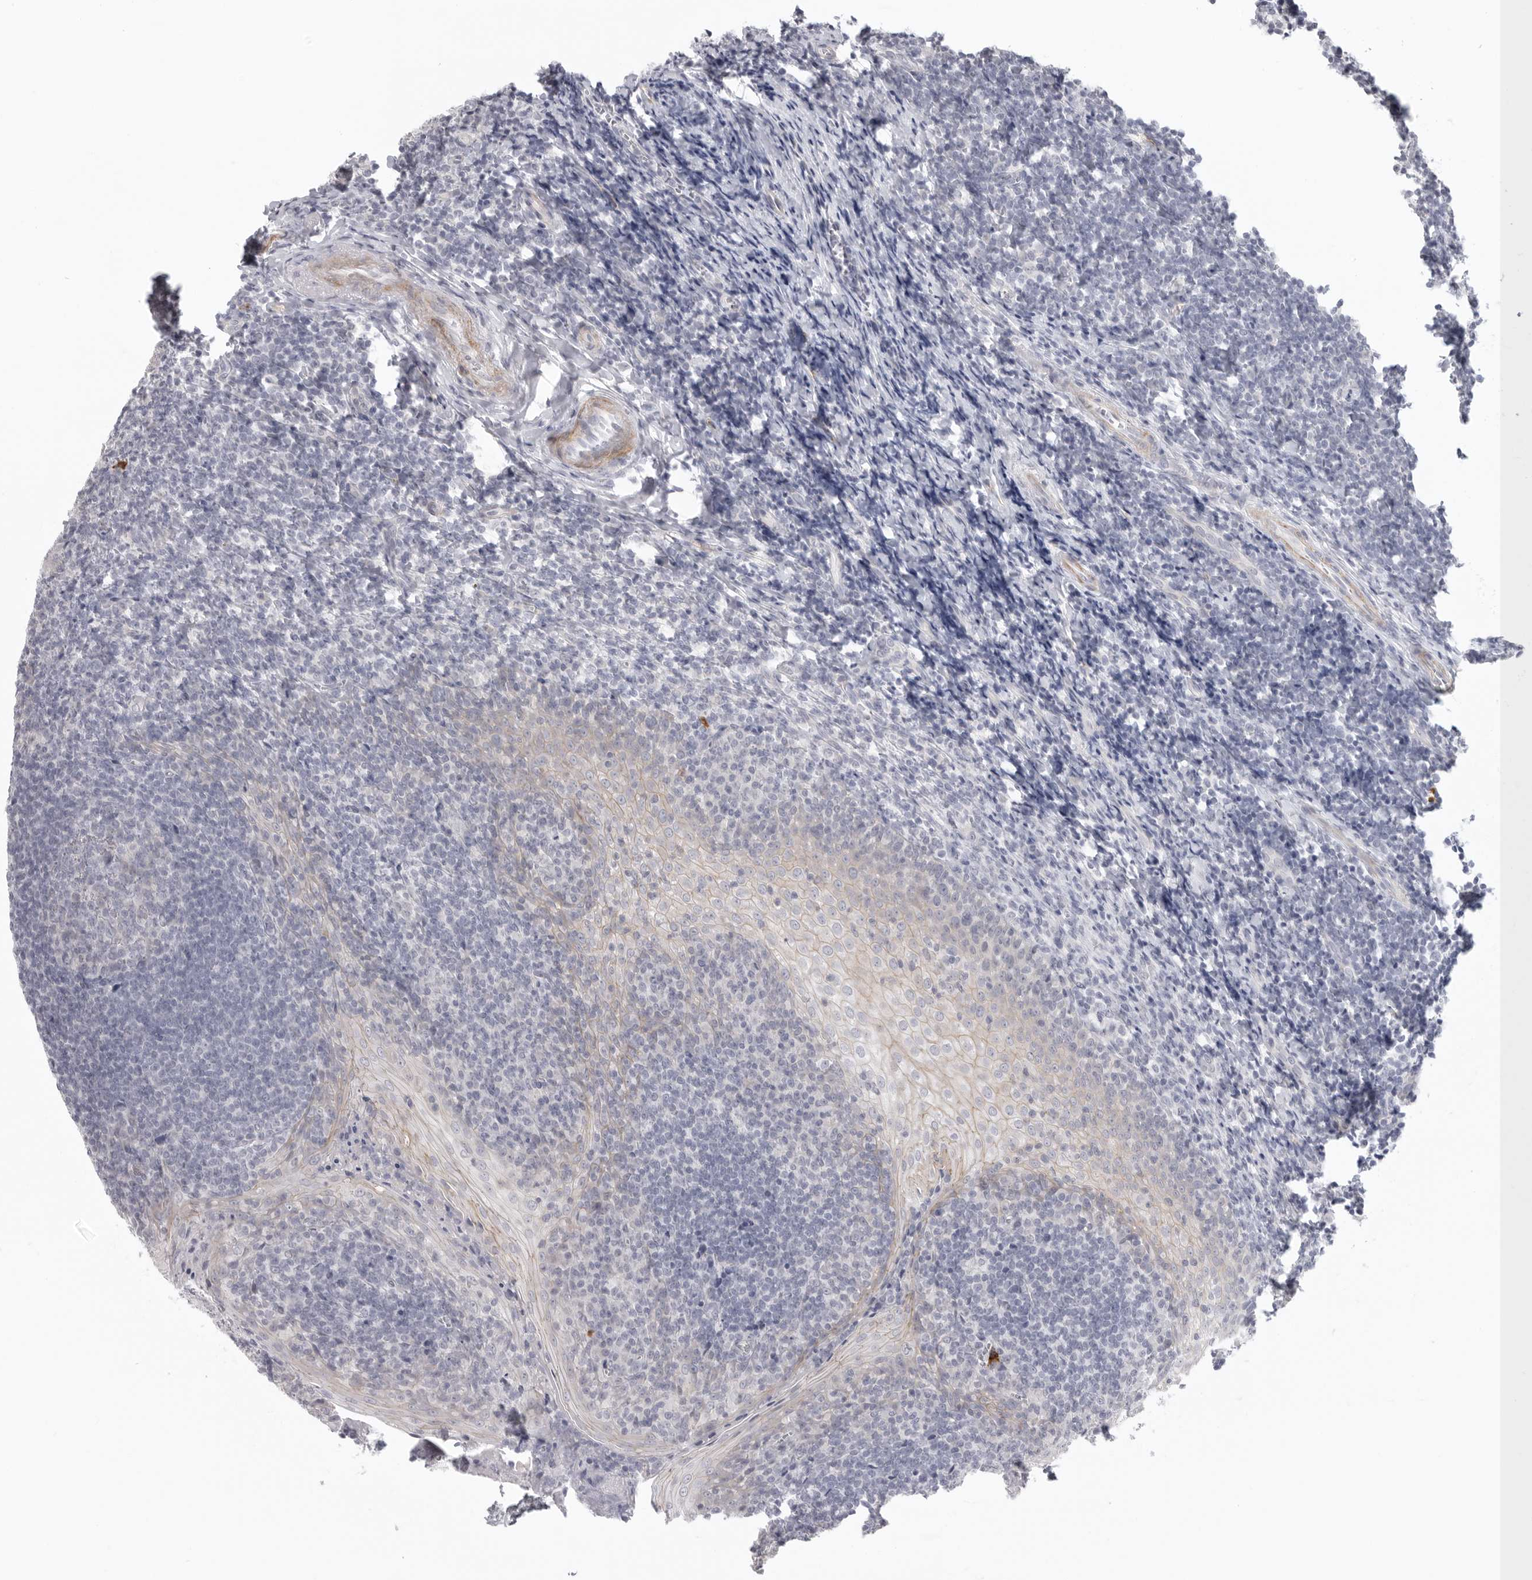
{"staining": {"intensity": "negative", "quantity": "none", "location": "none"}, "tissue": "tonsil", "cell_type": "Germinal center cells", "image_type": "normal", "snomed": [{"axis": "morphology", "description": "Normal tissue, NOS"}, {"axis": "topography", "description": "Tonsil"}], "caption": "Immunohistochemistry (IHC) of unremarkable tonsil shows no expression in germinal center cells.", "gene": "STAB2", "patient": {"sex": "male", "age": 27}}